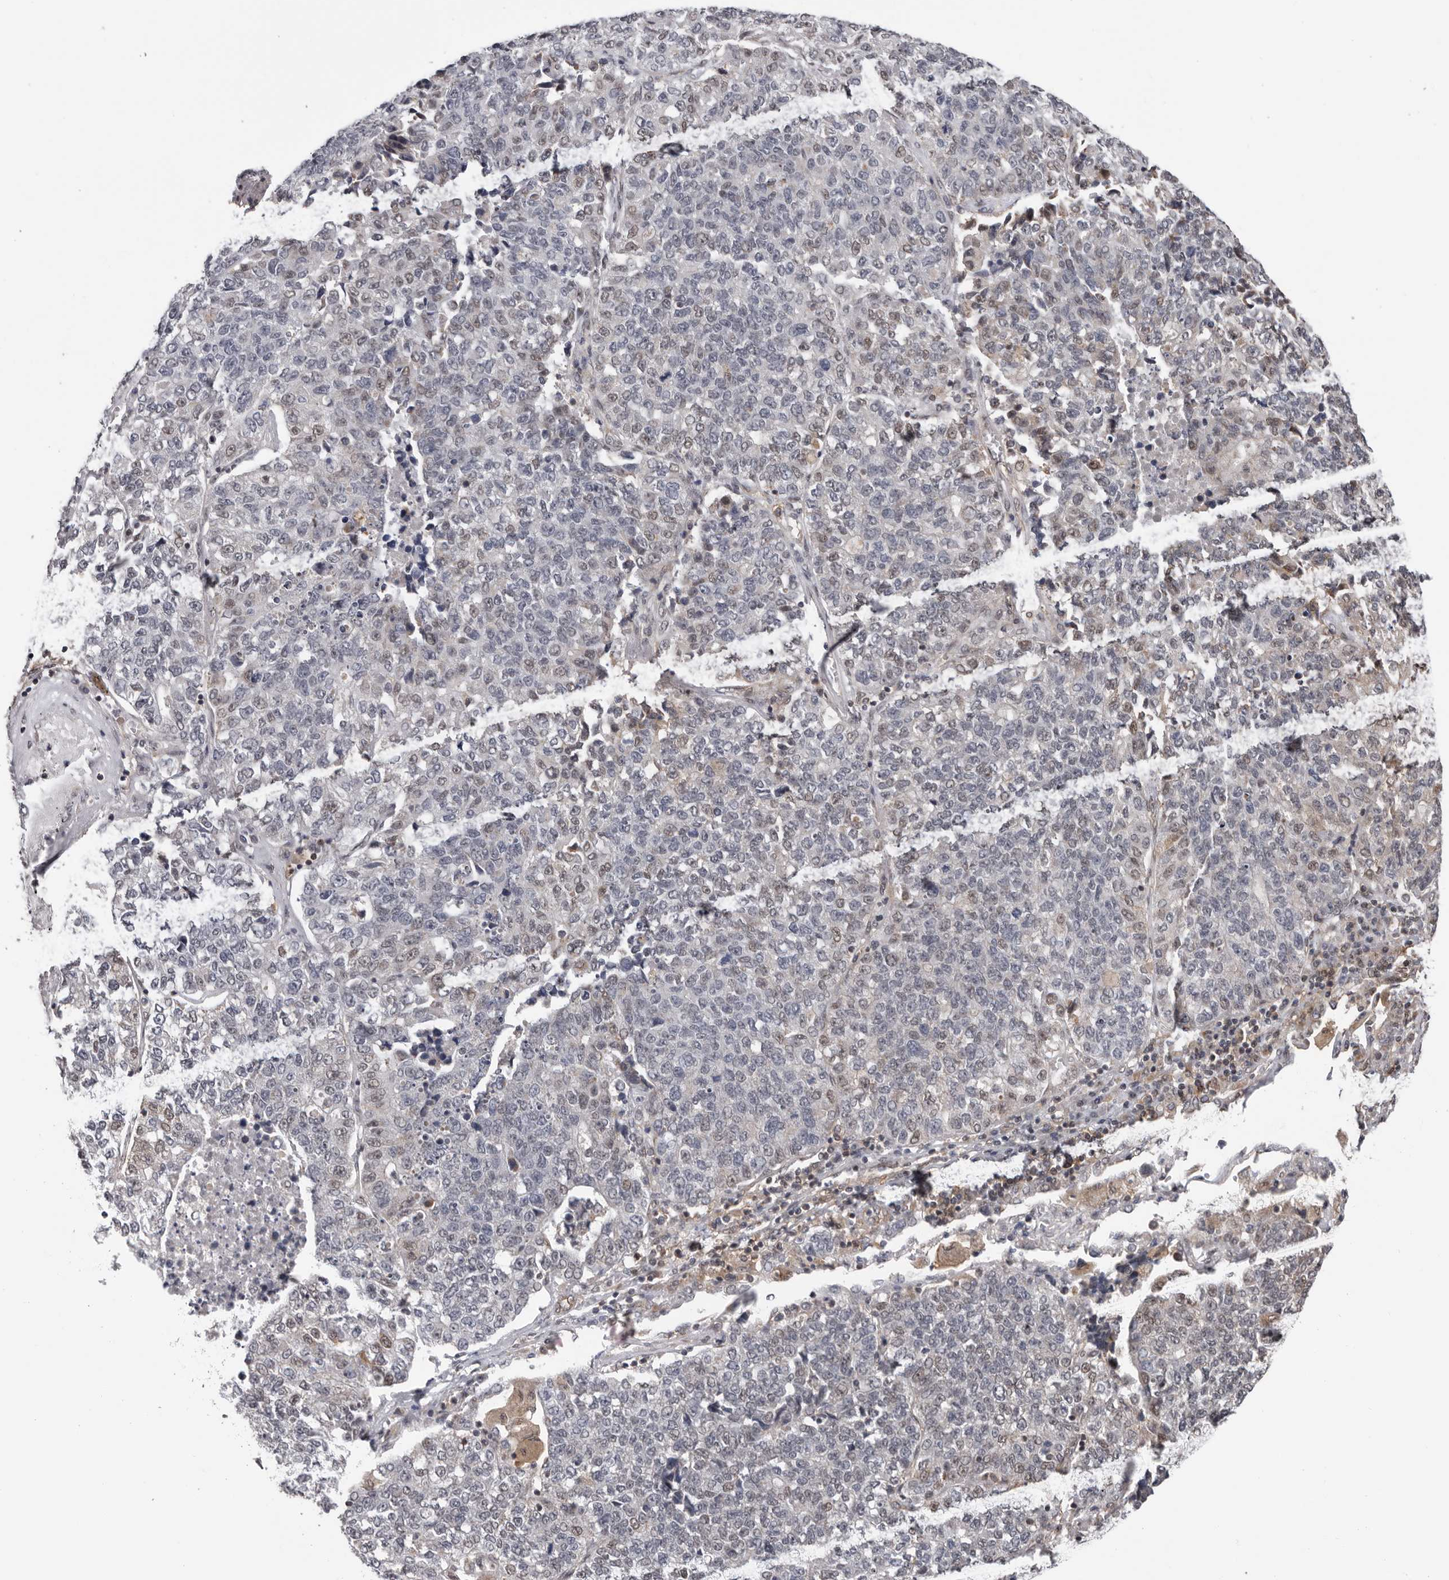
{"staining": {"intensity": "negative", "quantity": "none", "location": "none"}, "tissue": "lung cancer", "cell_type": "Tumor cells", "image_type": "cancer", "snomed": [{"axis": "morphology", "description": "Adenocarcinoma, NOS"}, {"axis": "topography", "description": "Lung"}], "caption": "IHC of human lung cancer demonstrates no positivity in tumor cells.", "gene": "MOGAT2", "patient": {"sex": "male", "age": 49}}